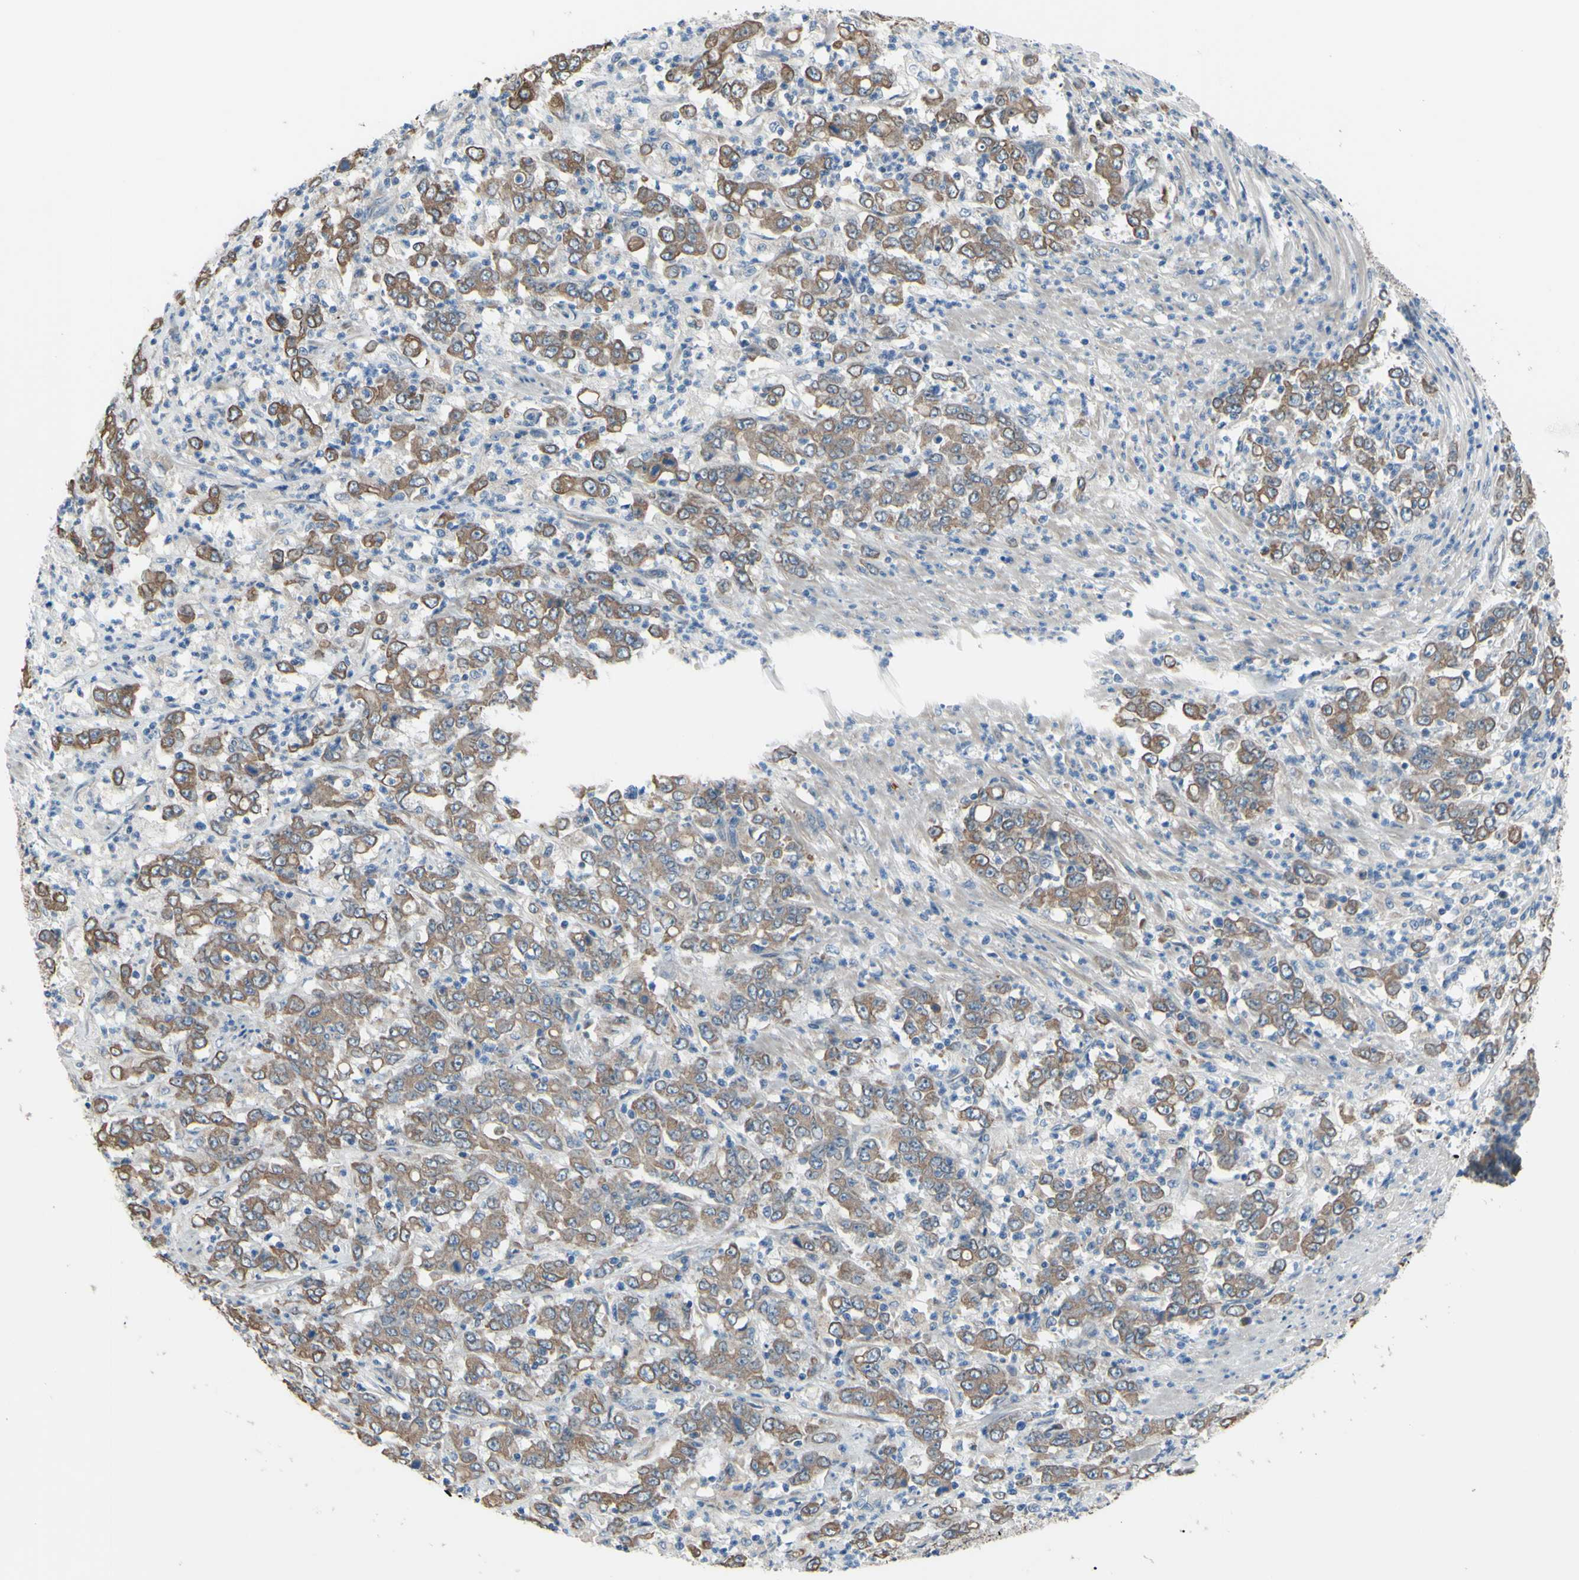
{"staining": {"intensity": "moderate", "quantity": ">75%", "location": "cytoplasmic/membranous"}, "tissue": "stomach cancer", "cell_type": "Tumor cells", "image_type": "cancer", "snomed": [{"axis": "morphology", "description": "Adenocarcinoma, NOS"}, {"axis": "topography", "description": "Stomach, lower"}], "caption": "Stomach adenocarcinoma tissue reveals moderate cytoplasmic/membranous positivity in about >75% of tumor cells, visualized by immunohistochemistry.", "gene": "GRAMD2B", "patient": {"sex": "female", "age": 71}}